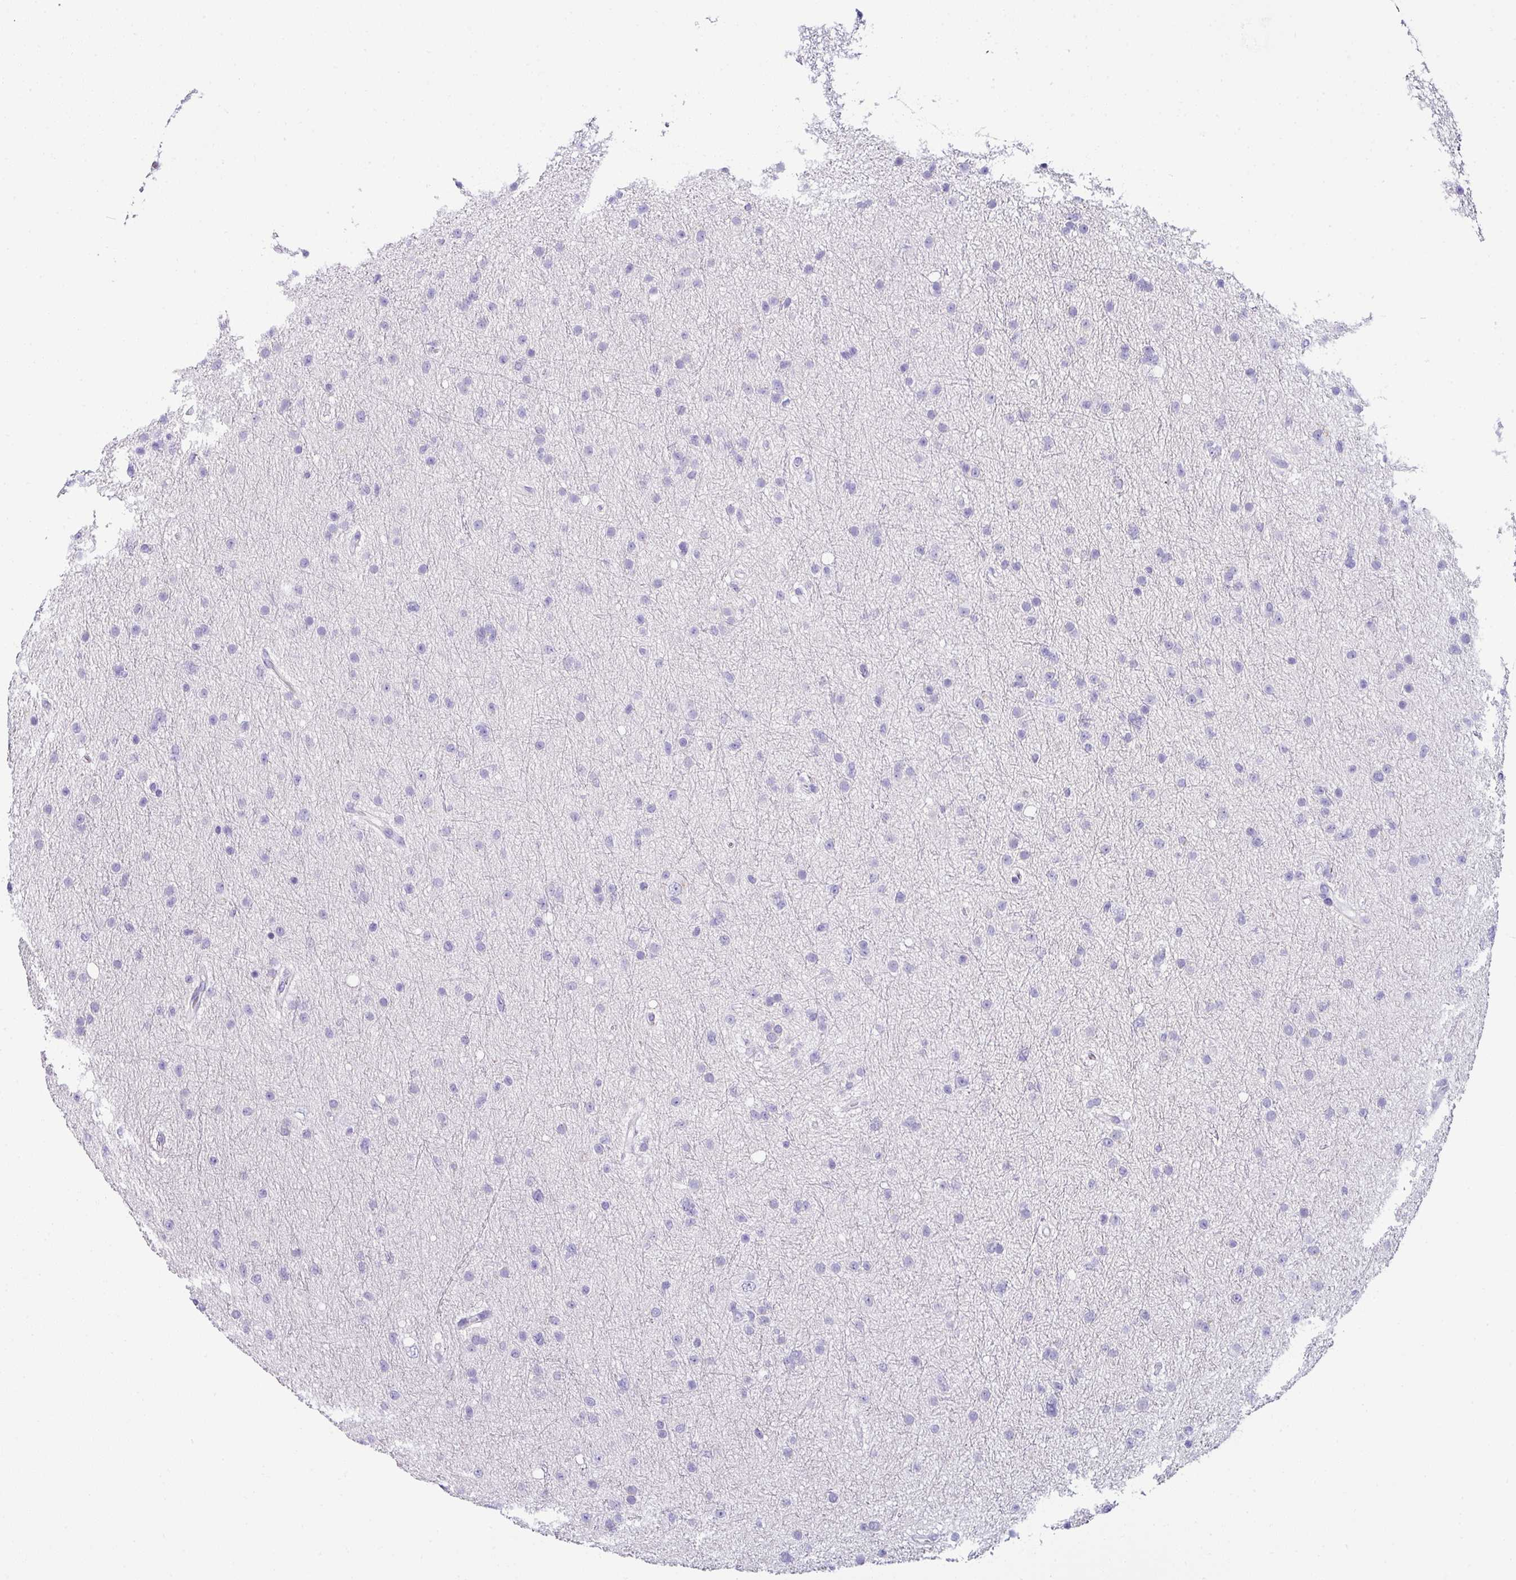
{"staining": {"intensity": "negative", "quantity": "none", "location": "none"}, "tissue": "glioma", "cell_type": "Tumor cells", "image_type": "cancer", "snomed": [{"axis": "morphology", "description": "Glioma, malignant, Low grade"}, {"axis": "topography", "description": "Cerebral cortex"}], "caption": "The micrograph shows no significant positivity in tumor cells of malignant glioma (low-grade). (Brightfield microscopy of DAB (3,3'-diaminobenzidine) immunohistochemistry (IHC) at high magnification).", "gene": "NAPSA", "patient": {"sex": "female", "age": 39}}